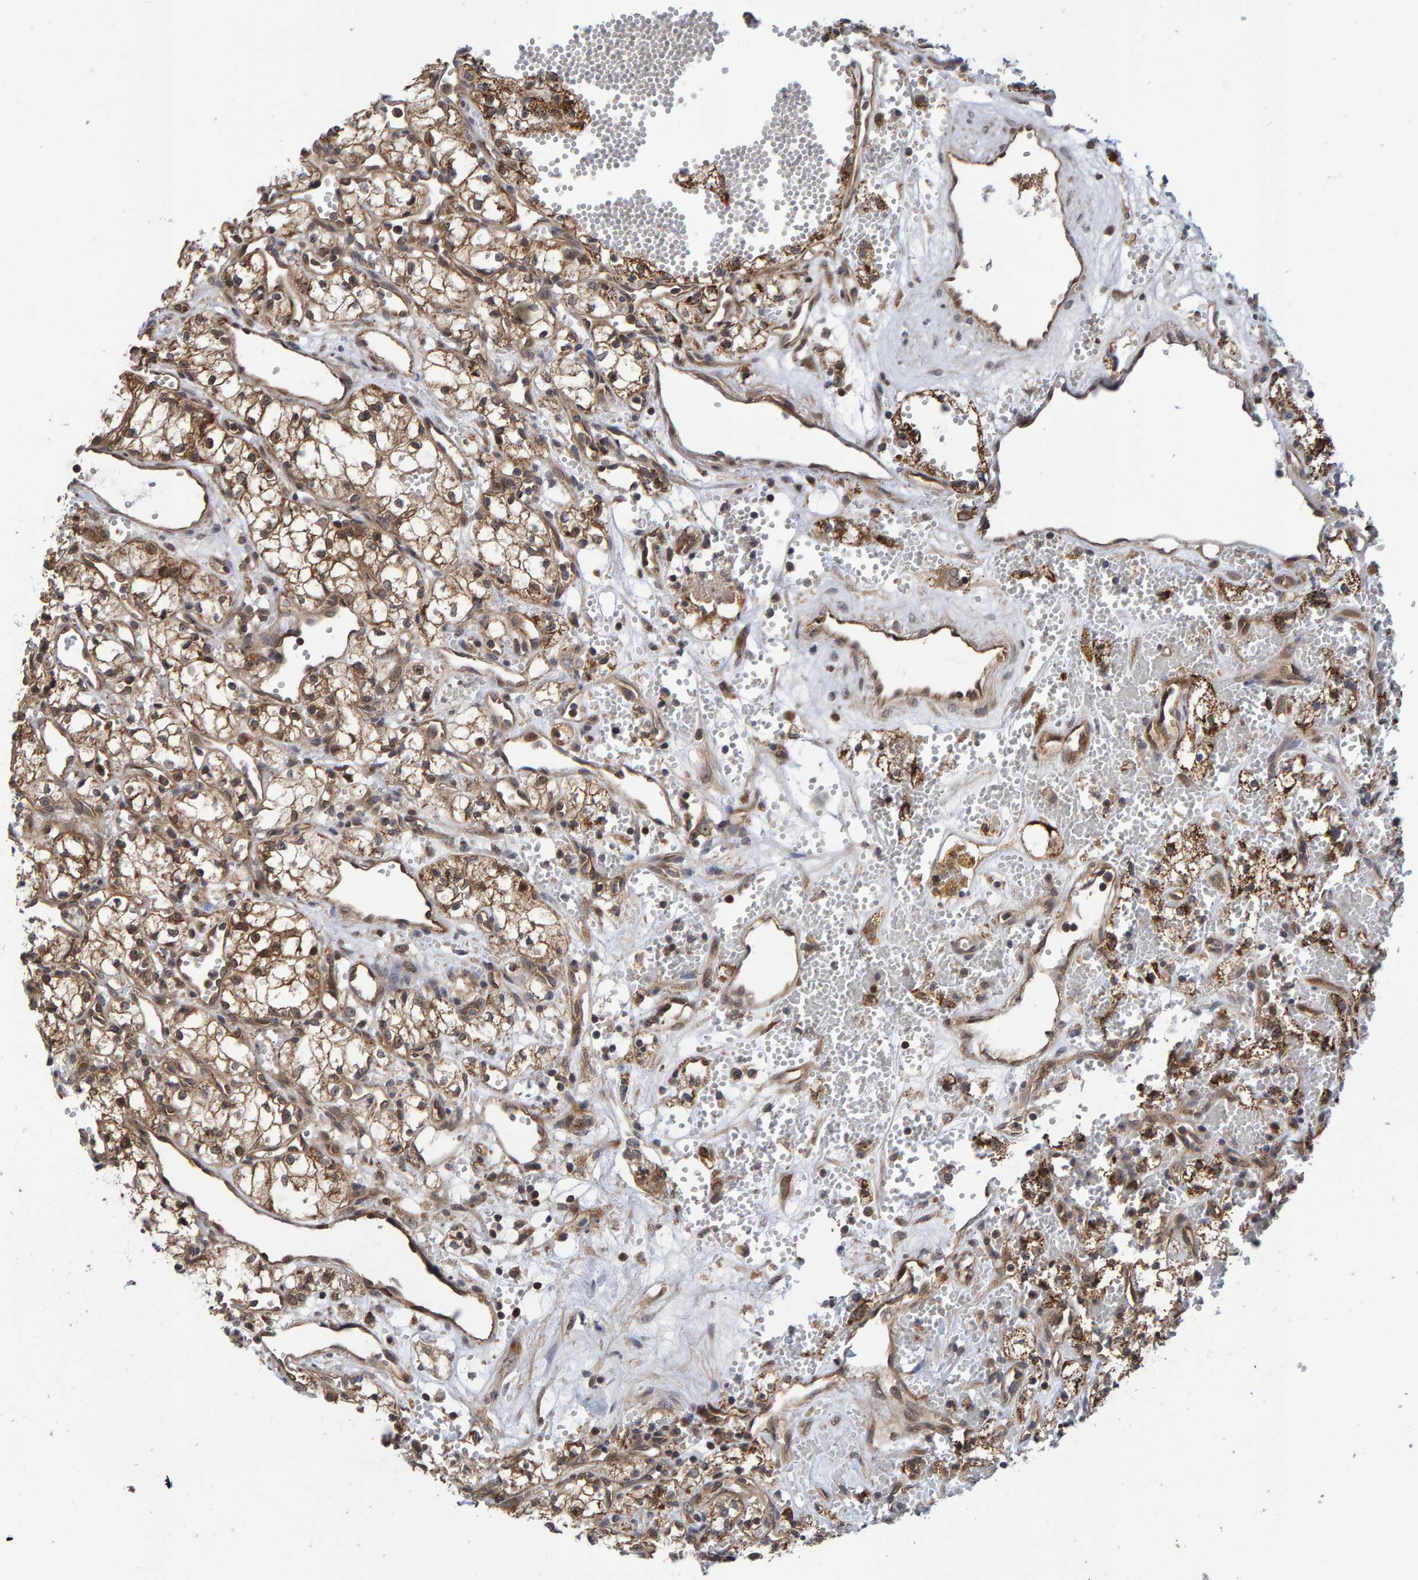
{"staining": {"intensity": "moderate", "quantity": ">75%", "location": "cytoplasmic/membranous"}, "tissue": "renal cancer", "cell_type": "Tumor cells", "image_type": "cancer", "snomed": [{"axis": "morphology", "description": "Adenocarcinoma, NOS"}, {"axis": "topography", "description": "Kidney"}], "caption": "The photomicrograph reveals immunohistochemical staining of renal cancer. There is moderate cytoplasmic/membranous positivity is identified in approximately >75% of tumor cells.", "gene": "SCRN2", "patient": {"sex": "male", "age": 59}}